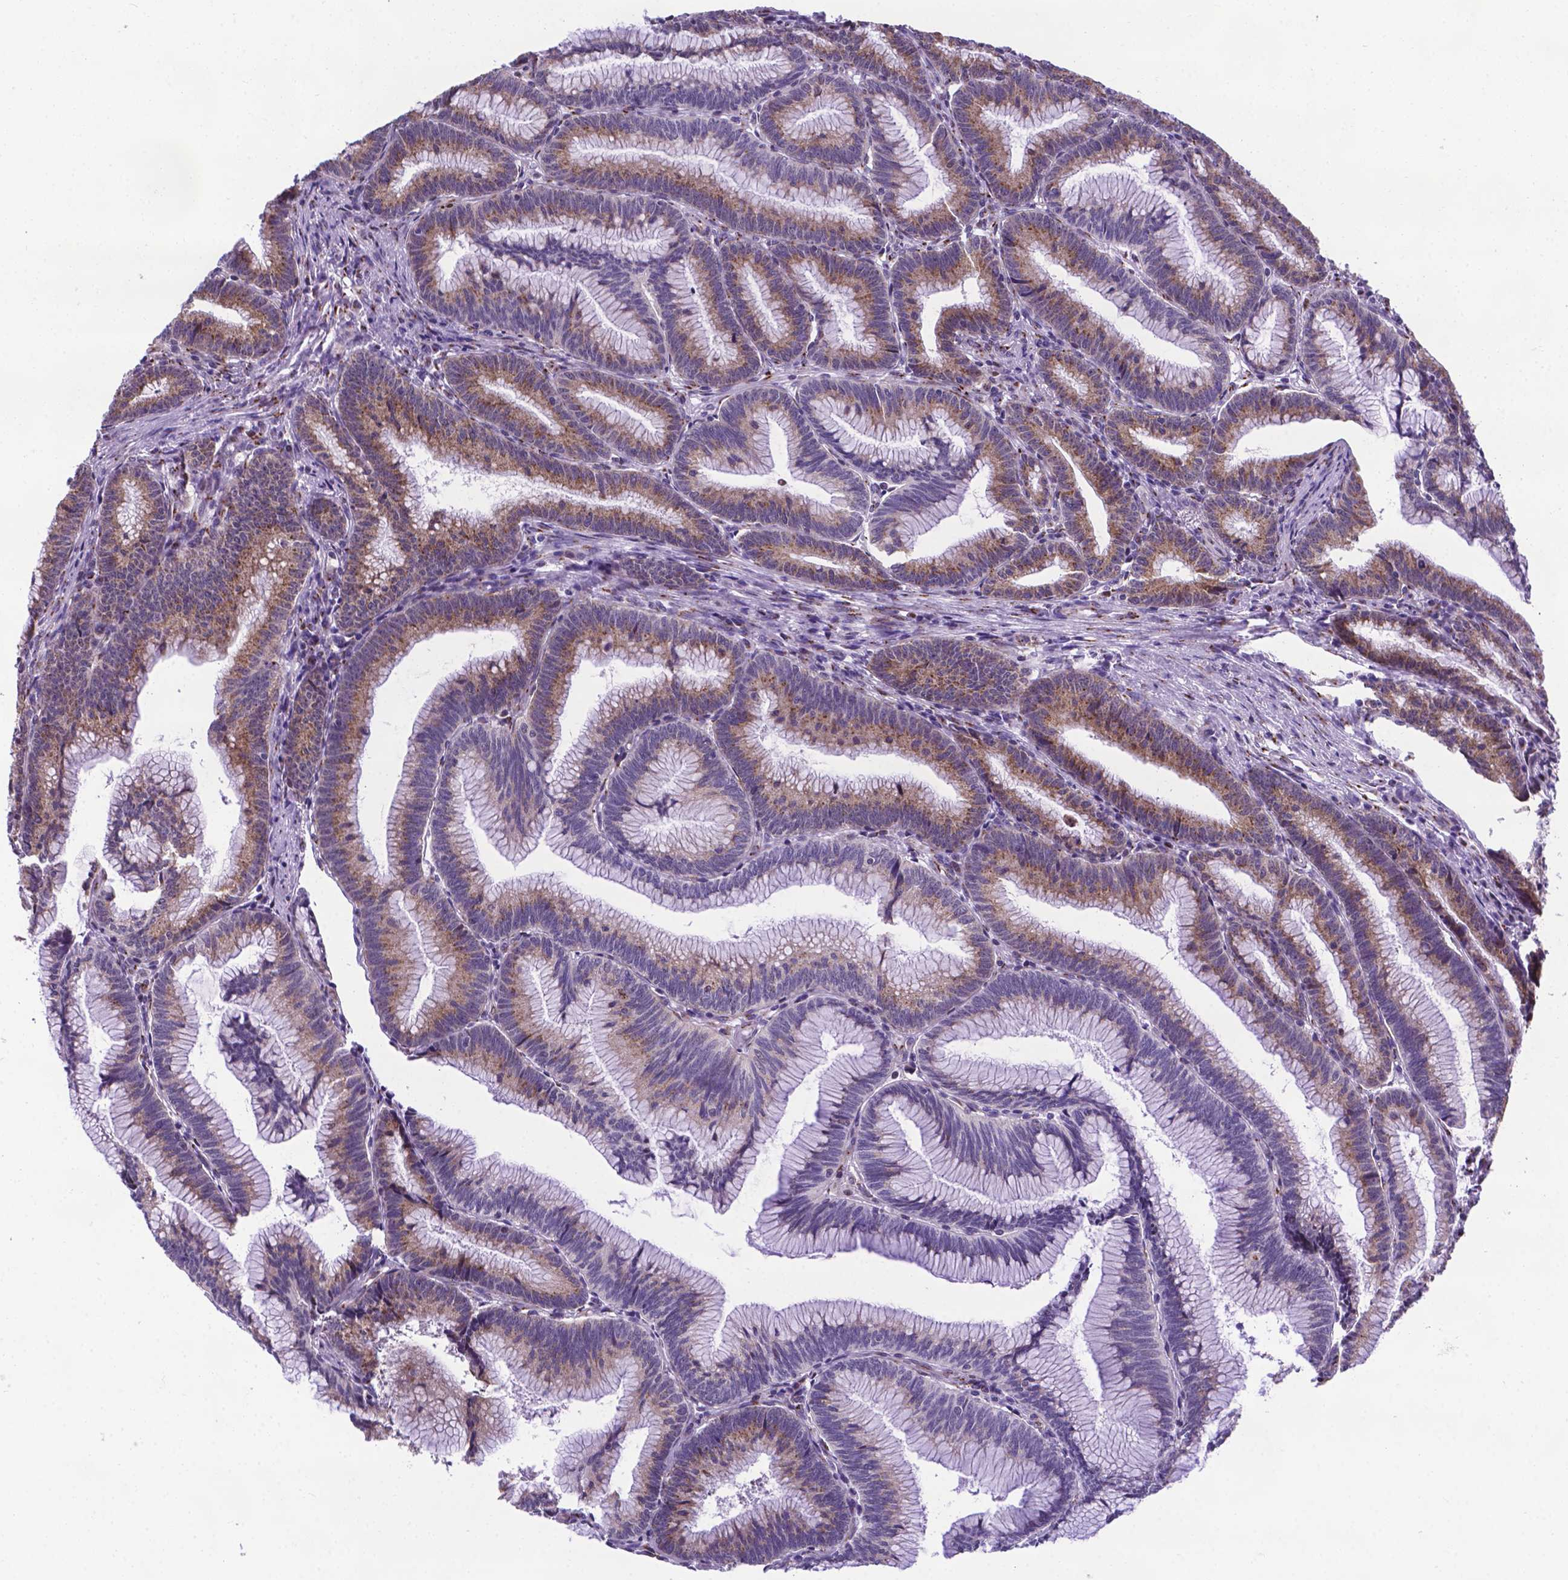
{"staining": {"intensity": "moderate", "quantity": "25%-75%", "location": "cytoplasmic/membranous"}, "tissue": "colorectal cancer", "cell_type": "Tumor cells", "image_type": "cancer", "snomed": [{"axis": "morphology", "description": "Adenocarcinoma, NOS"}, {"axis": "topography", "description": "Colon"}], "caption": "Adenocarcinoma (colorectal) stained for a protein (brown) exhibits moderate cytoplasmic/membranous positive positivity in about 25%-75% of tumor cells.", "gene": "MRPL10", "patient": {"sex": "female", "age": 78}}